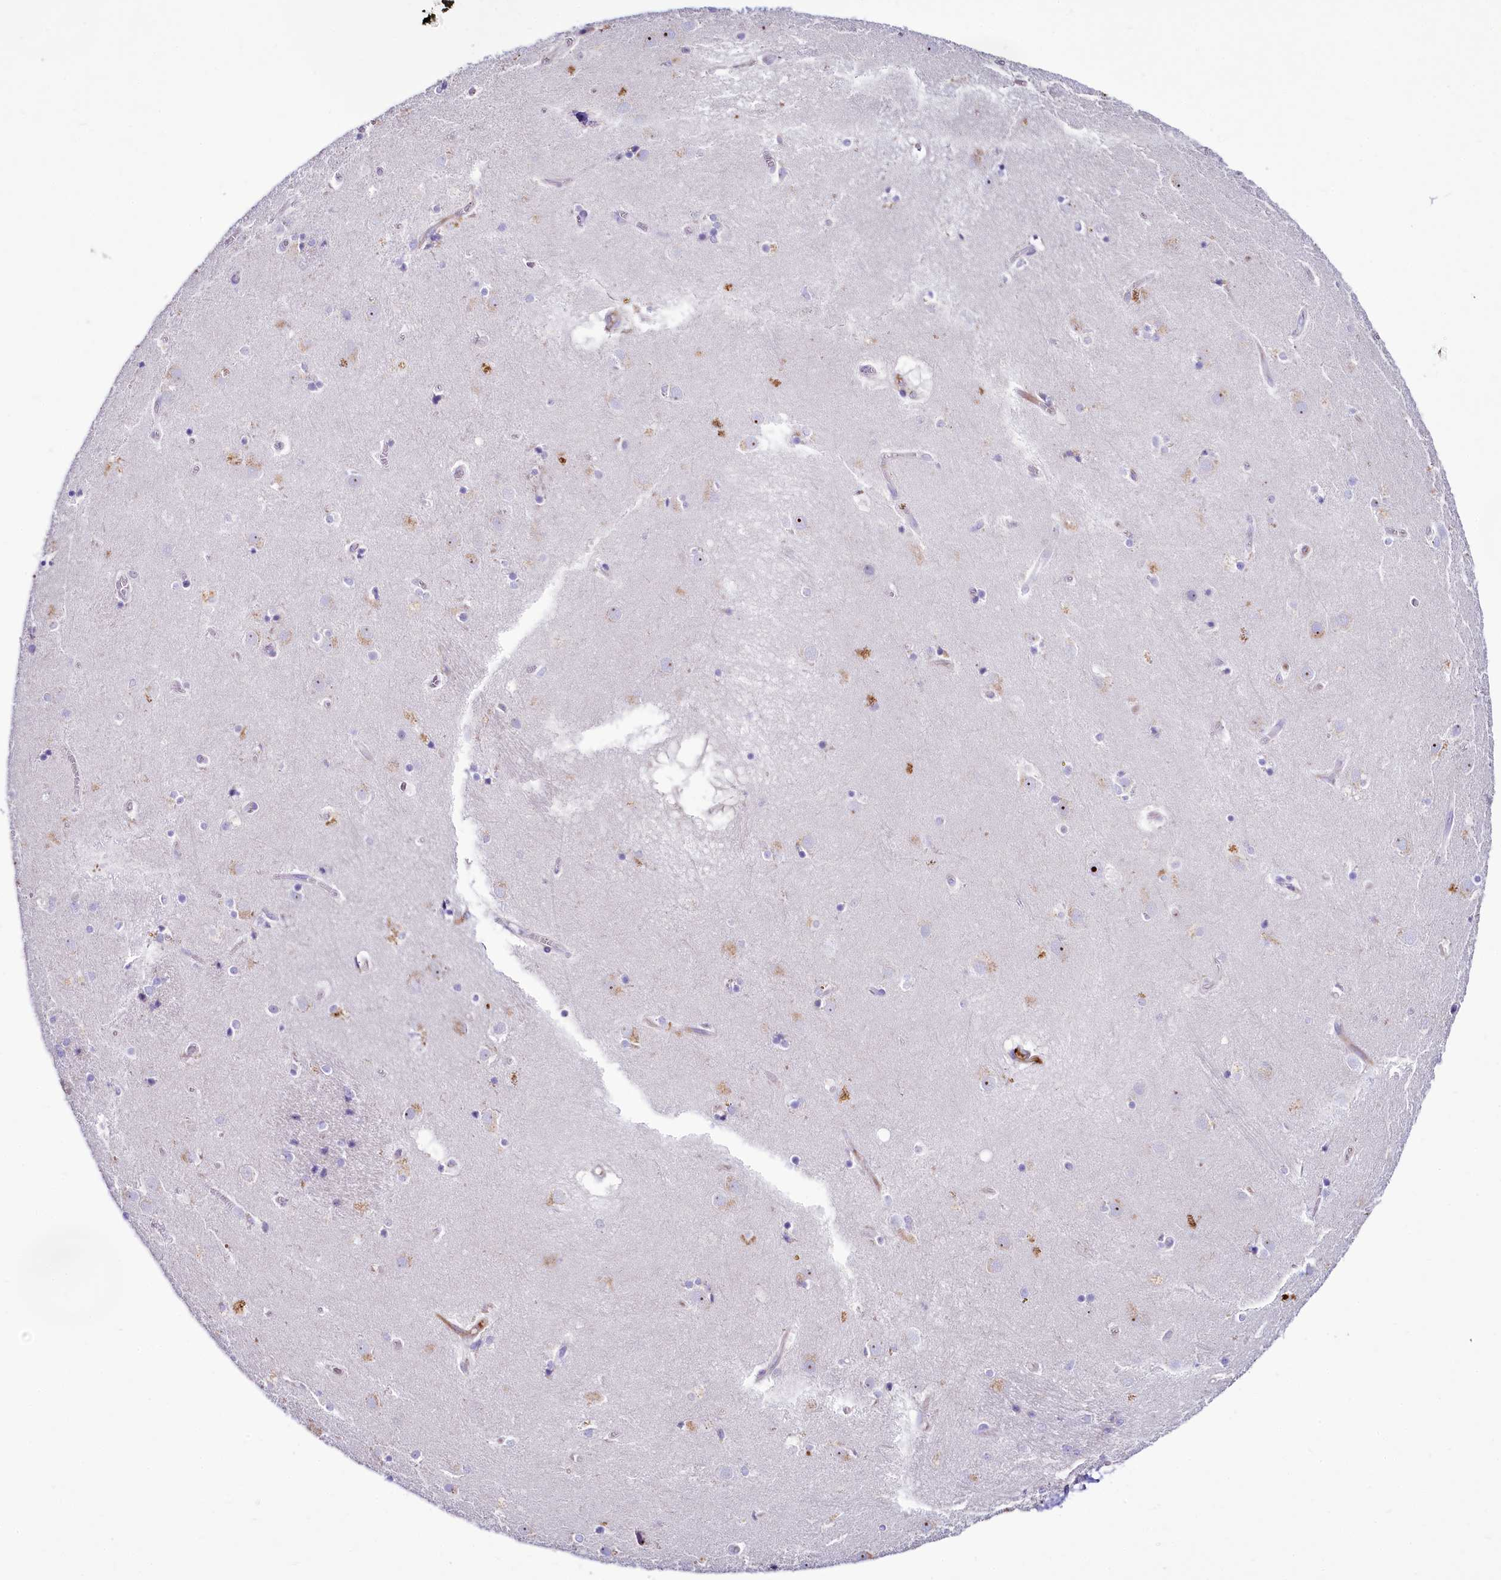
{"staining": {"intensity": "negative", "quantity": "none", "location": "none"}, "tissue": "caudate", "cell_type": "Glial cells", "image_type": "normal", "snomed": [{"axis": "morphology", "description": "Normal tissue, NOS"}, {"axis": "topography", "description": "Lateral ventricle wall"}], "caption": "Immunohistochemistry micrograph of unremarkable caudate: human caudate stained with DAB displays no significant protein expression in glial cells.", "gene": "SH3TC2", "patient": {"sex": "male", "age": 70}}